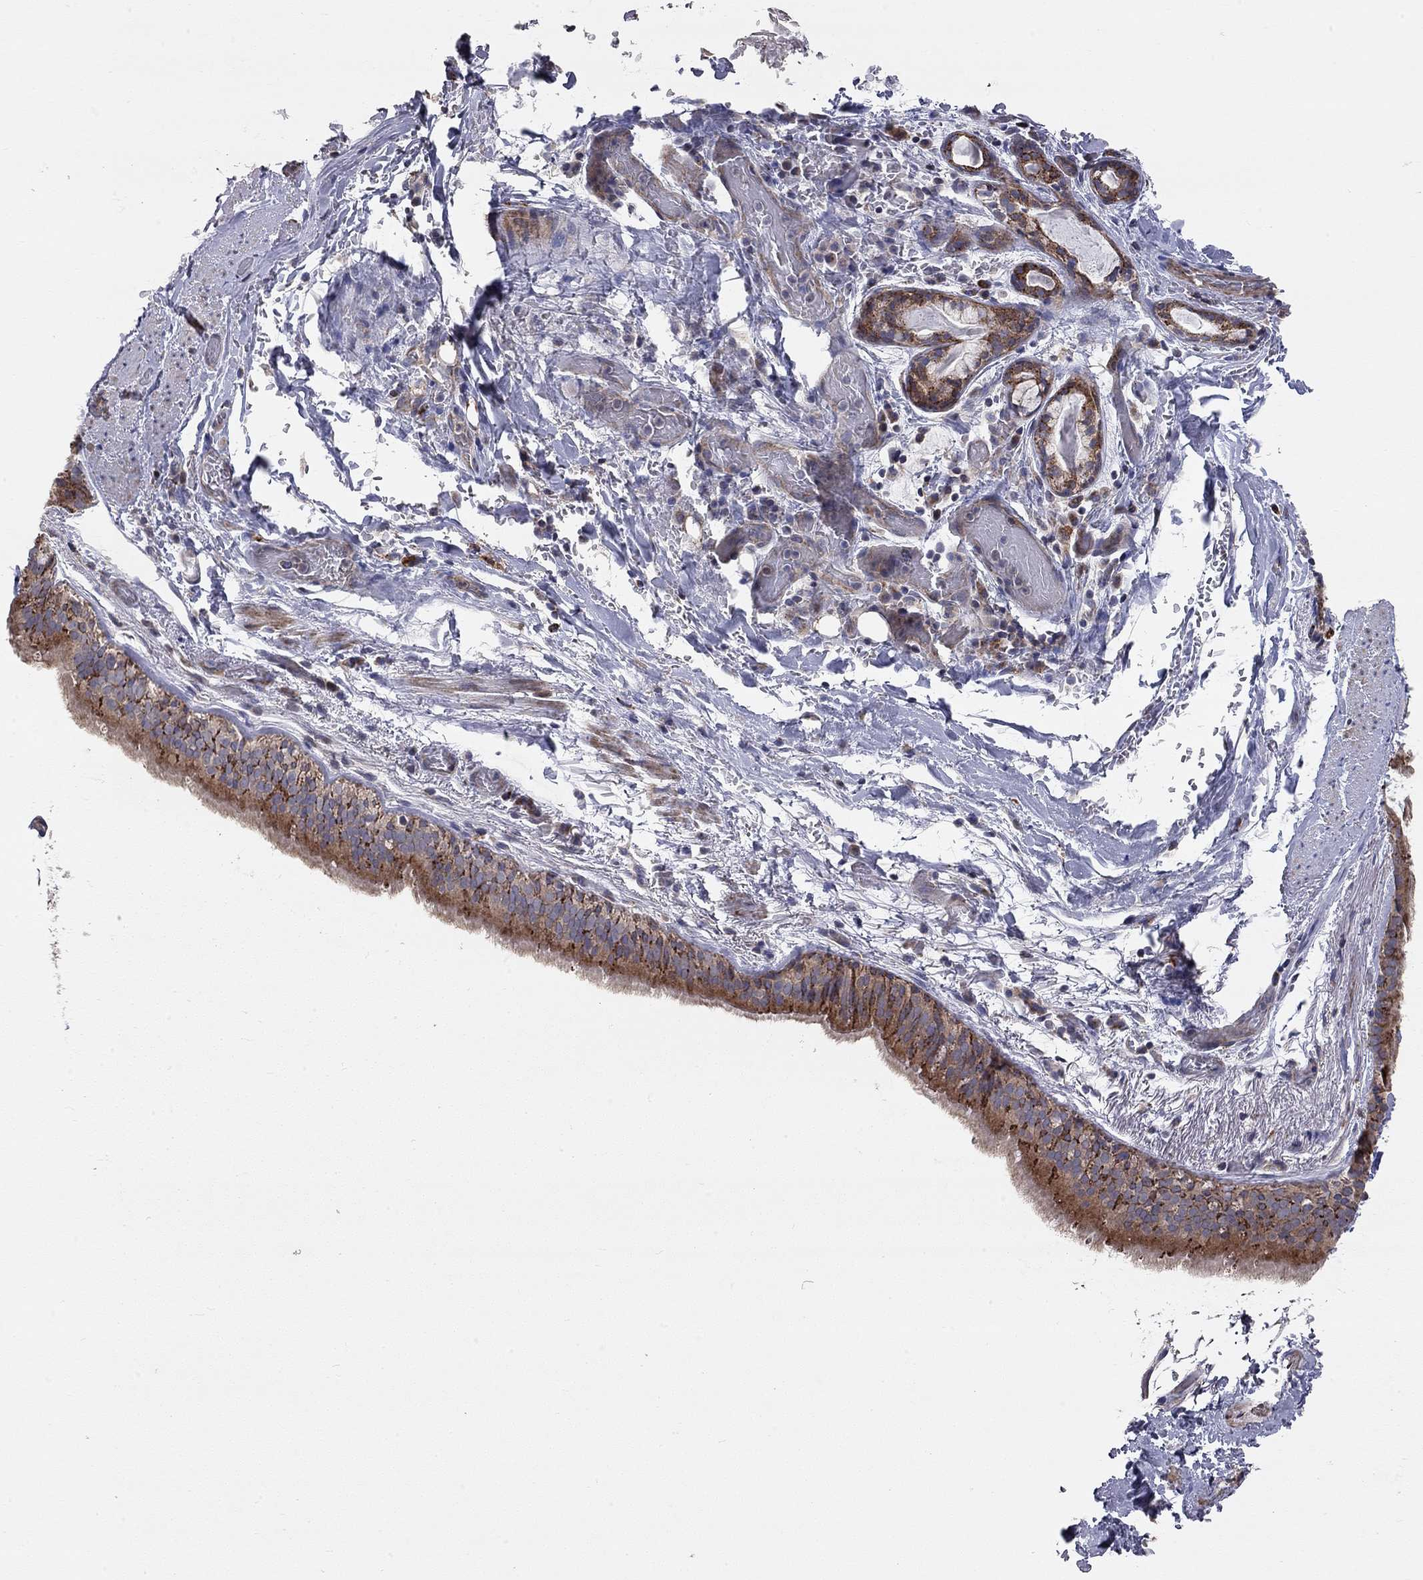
{"staining": {"intensity": "strong", "quantity": "<25%", "location": "cytoplasmic/membranous"}, "tissue": "bronchus", "cell_type": "Respiratory epithelial cells", "image_type": "normal", "snomed": [{"axis": "morphology", "description": "Normal tissue, NOS"}, {"axis": "morphology", "description": "Squamous cell carcinoma, NOS"}, {"axis": "topography", "description": "Bronchus"}, {"axis": "topography", "description": "Lung"}], "caption": "Immunohistochemical staining of benign bronchus exhibits strong cytoplasmic/membranous protein staining in approximately <25% of respiratory epithelial cells. (brown staining indicates protein expression, while blue staining denotes nuclei).", "gene": "KANSL1L", "patient": {"sex": "male", "age": 69}}